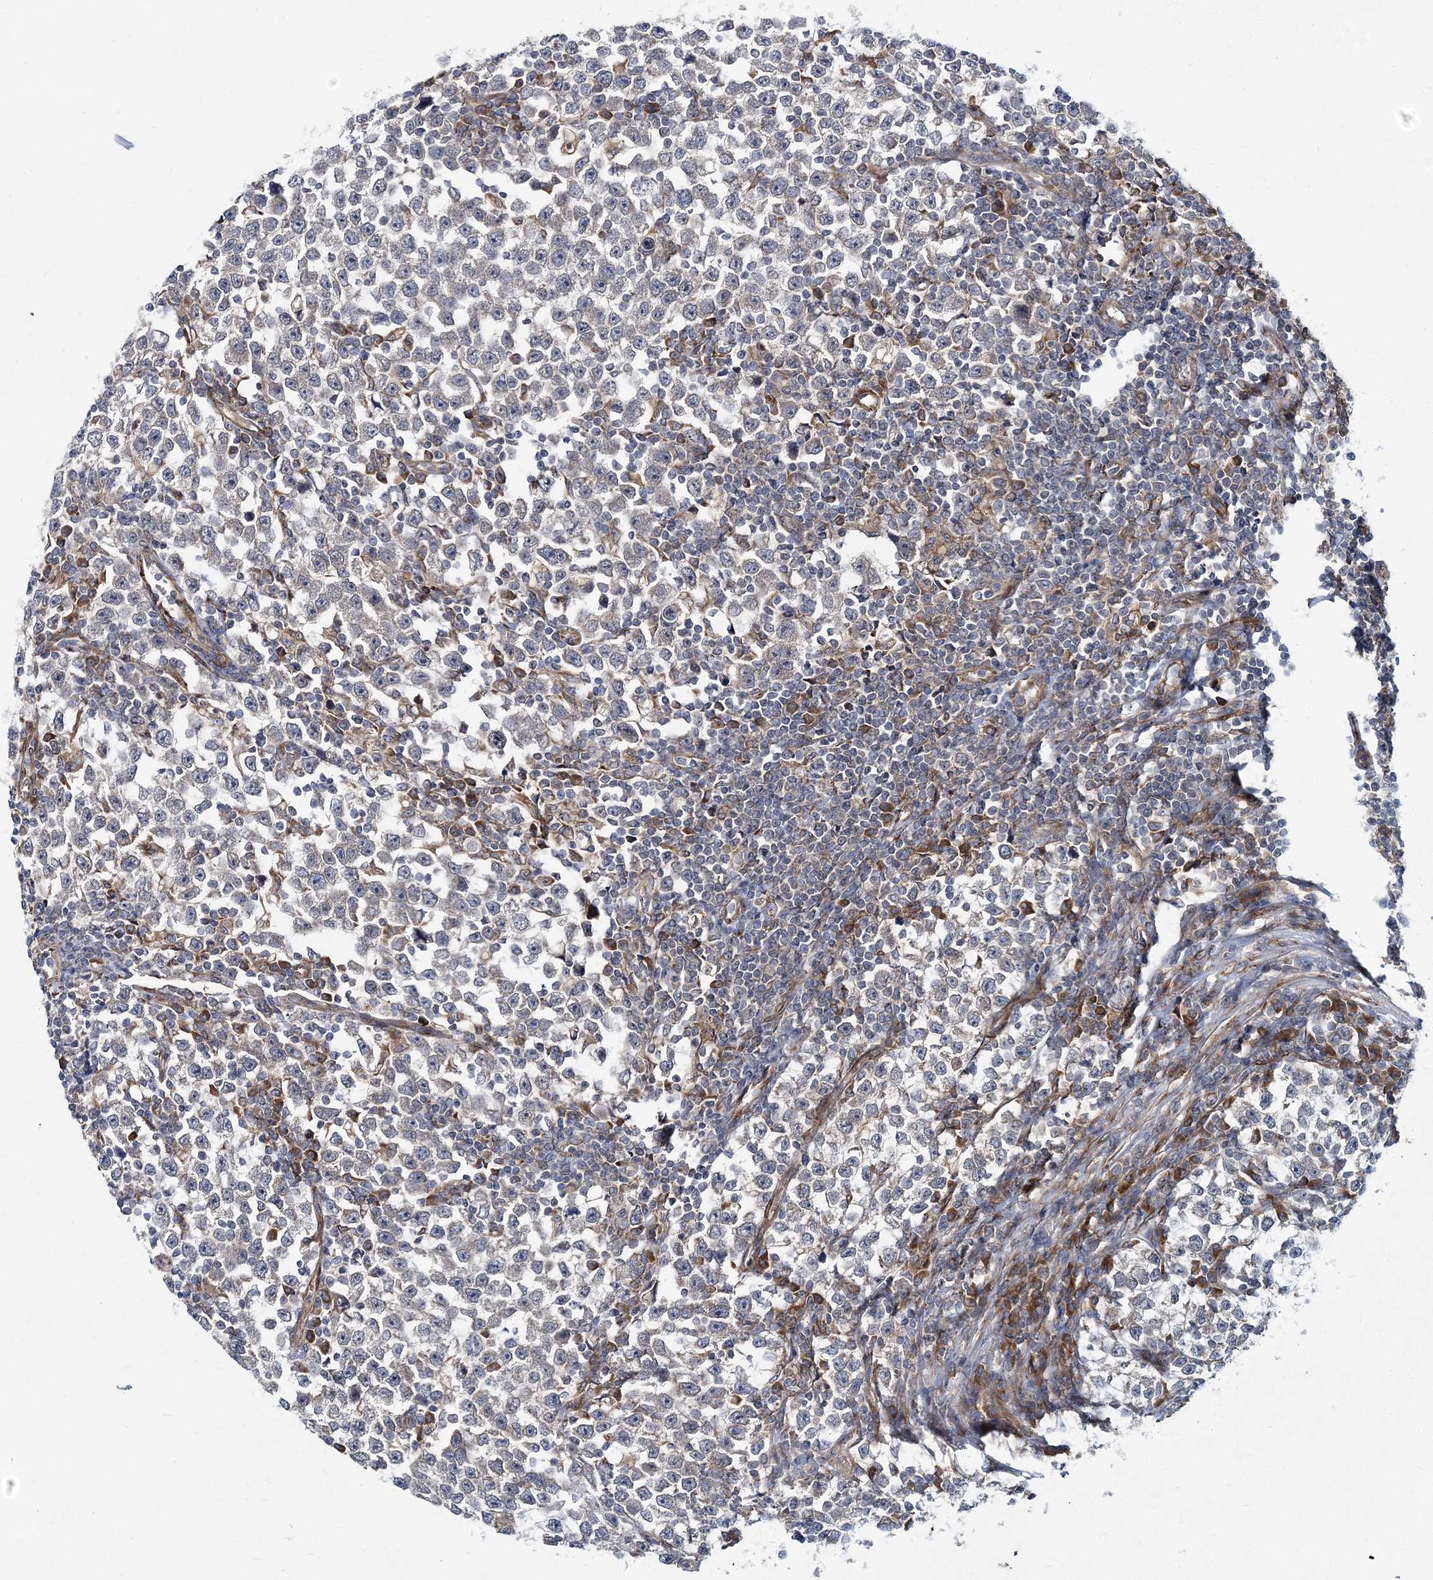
{"staining": {"intensity": "negative", "quantity": "none", "location": "none"}, "tissue": "testis cancer", "cell_type": "Tumor cells", "image_type": "cancer", "snomed": [{"axis": "morphology", "description": "Normal tissue, NOS"}, {"axis": "morphology", "description": "Seminoma, NOS"}, {"axis": "topography", "description": "Testis"}], "caption": "Immunohistochemistry image of neoplastic tissue: testis cancer stained with DAB shows no significant protein expression in tumor cells.", "gene": "NBAS", "patient": {"sex": "male", "age": 43}}